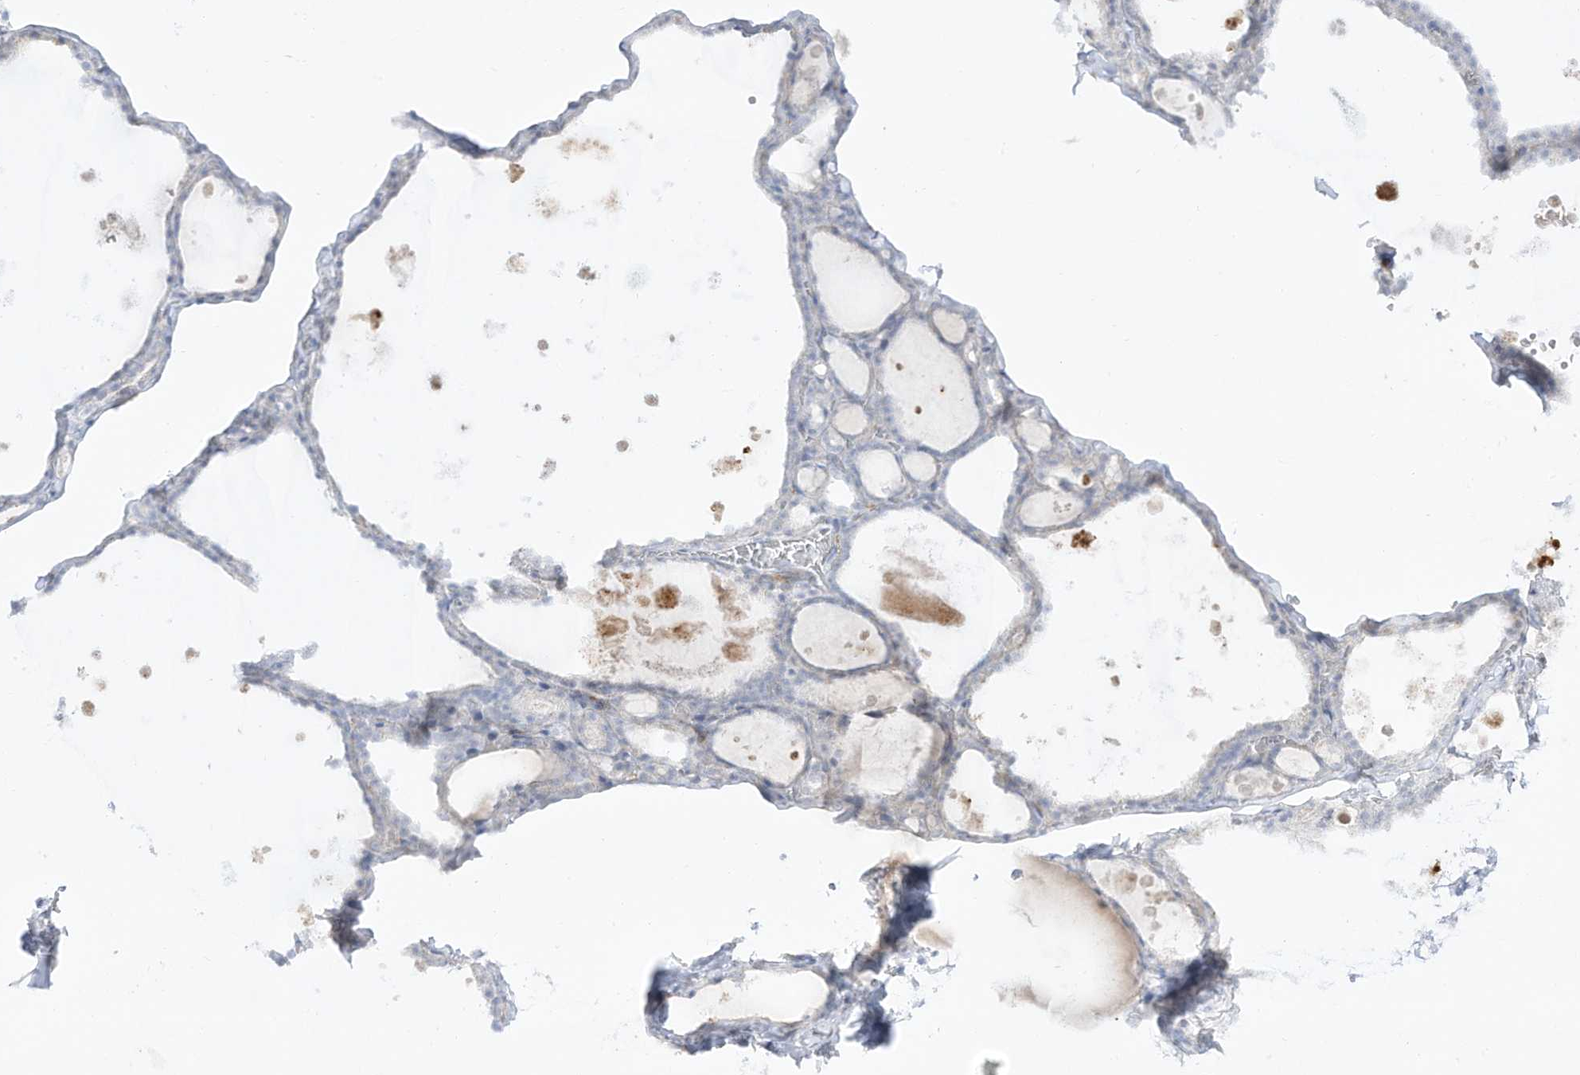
{"staining": {"intensity": "negative", "quantity": "none", "location": "none"}, "tissue": "thyroid gland", "cell_type": "Glandular cells", "image_type": "normal", "snomed": [{"axis": "morphology", "description": "Normal tissue, NOS"}, {"axis": "topography", "description": "Thyroid gland"}], "caption": "The immunohistochemistry (IHC) image has no significant staining in glandular cells of thyroid gland. The staining is performed using DAB (3,3'-diaminobenzidine) brown chromogen with nuclei counter-stained in using hematoxylin.", "gene": "DMKN", "patient": {"sex": "male", "age": 56}}